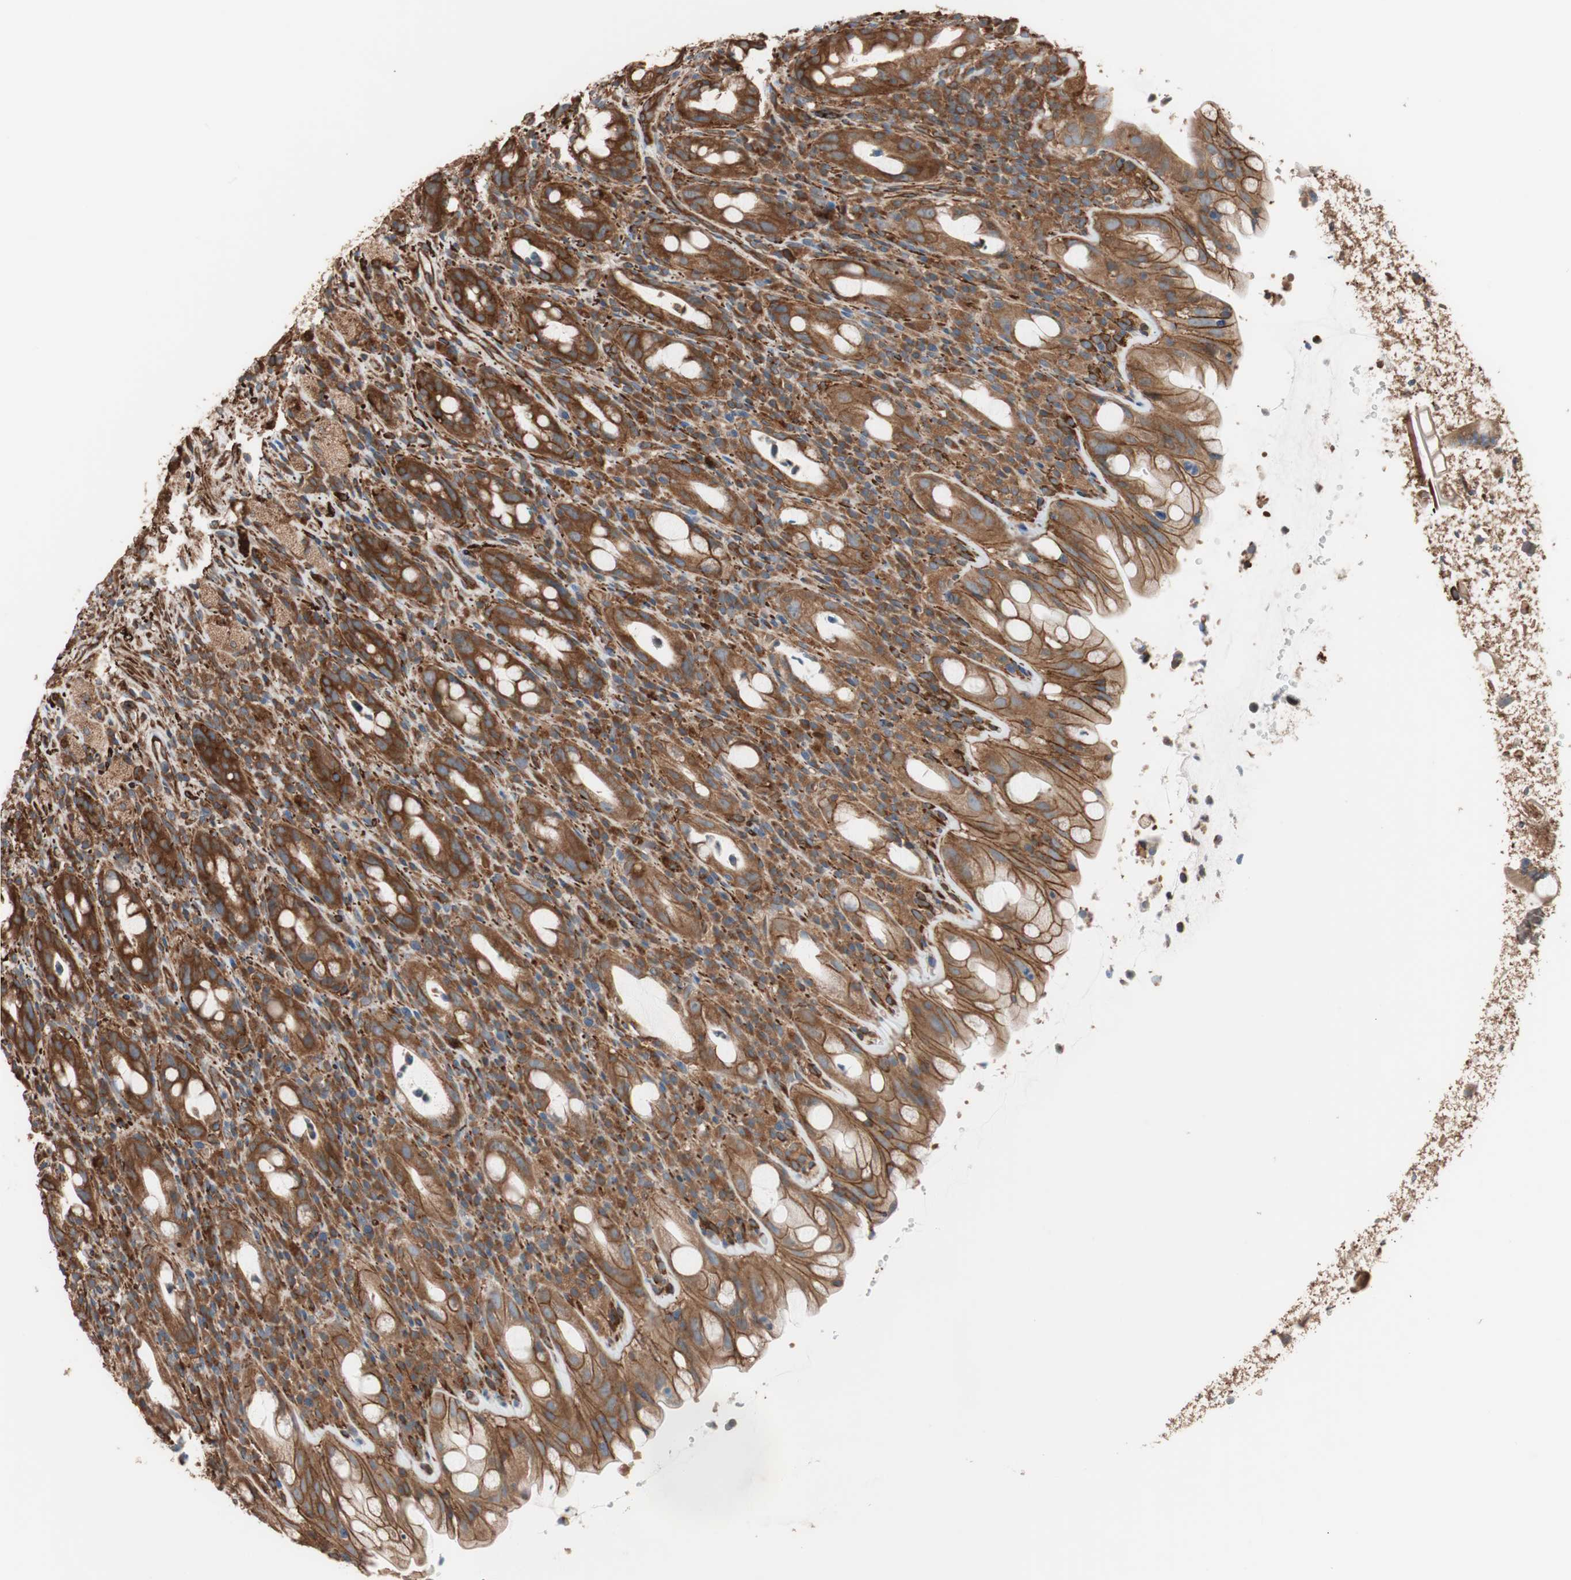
{"staining": {"intensity": "strong", "quantity": ">75%", "location": "cytoplasmic/membranous"}, "tissue": "rectum", "cell_type": "Glandular cells", "image_type": "normal", "snomed": [{"axis": "morphology", "description": "Normal tissue, NOS"}, {"axis": "topography", "description": "Rectum"}], "caption": "An immunohistochemistry (IHC) micrograph of unremarkable tissue is shown. Protein staining in brown shows strong cytoplasmic/membranous positivity in rectum within glandular cells.", "gene": "GPSM2", "patient": {"sex": "male", "age": 44}}